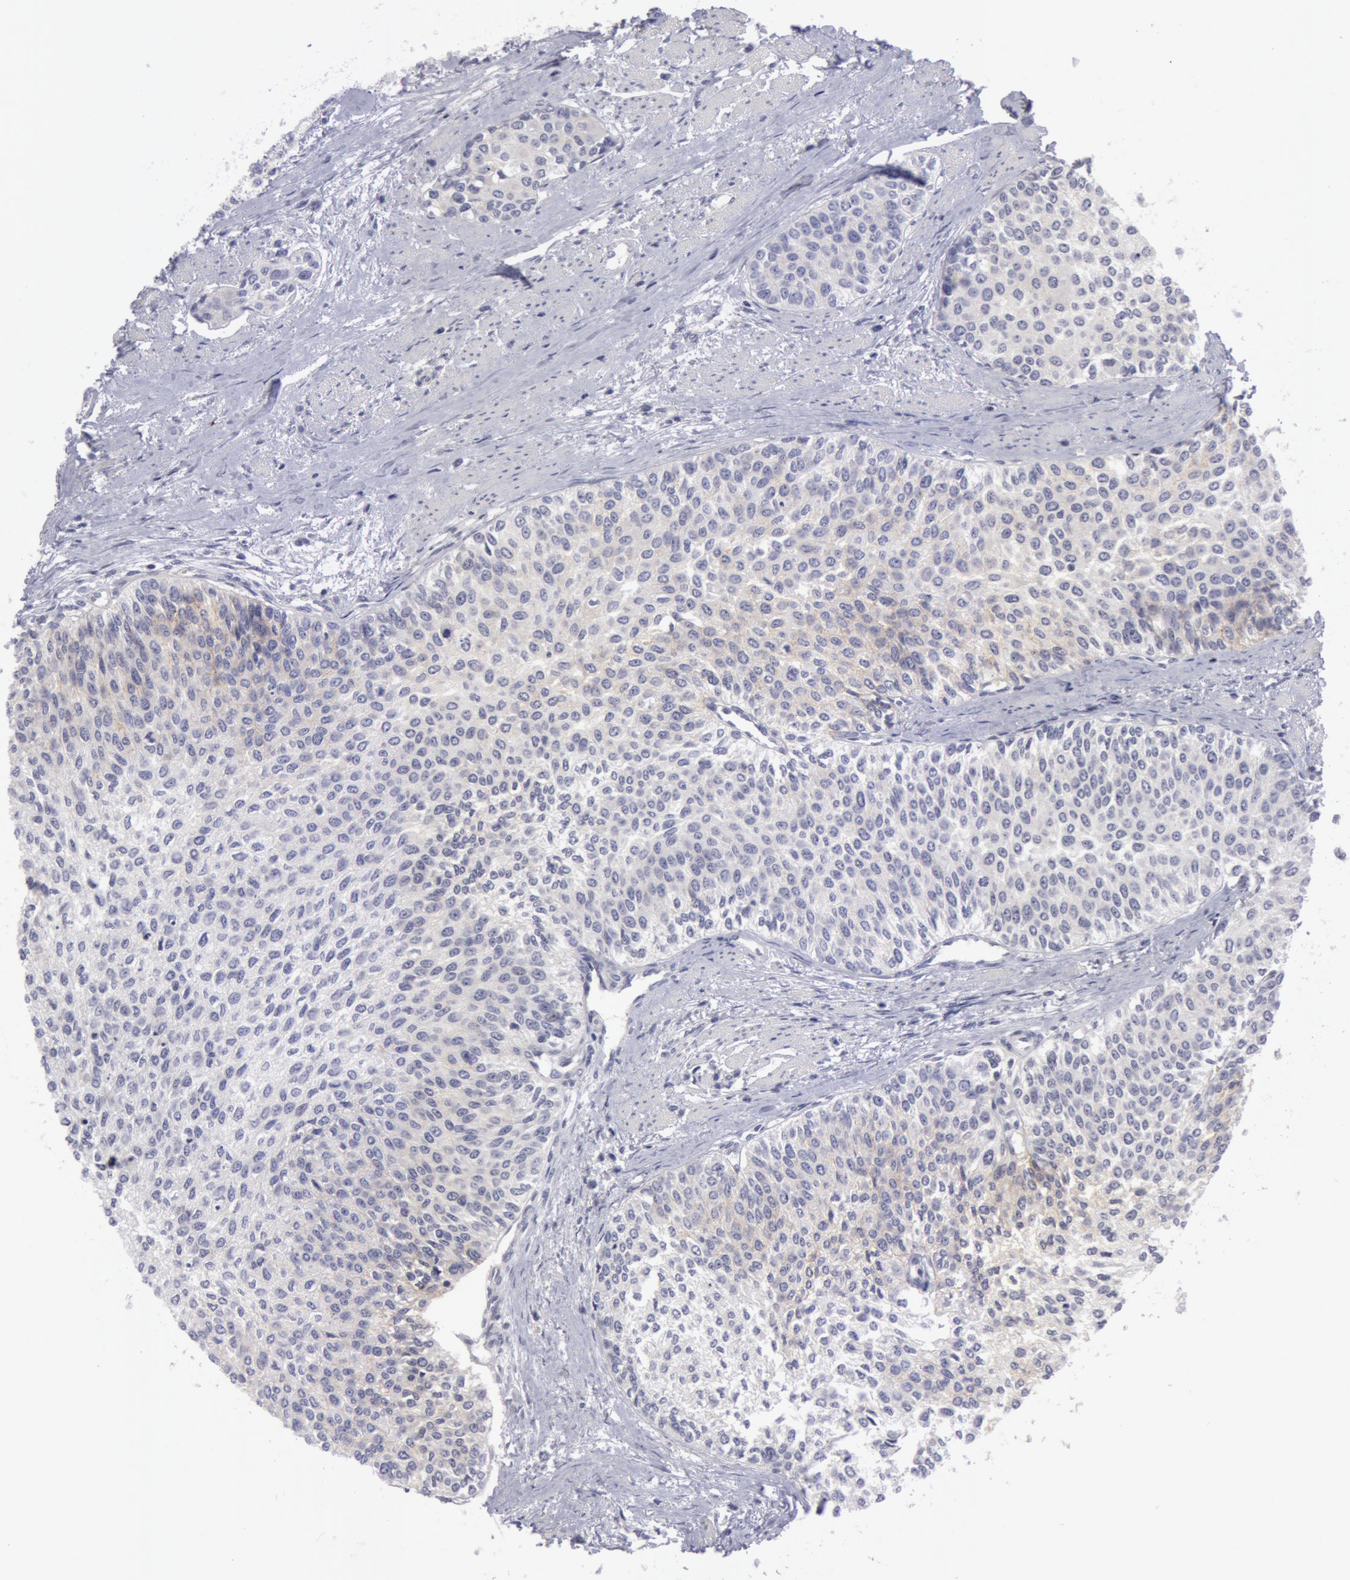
{"staining": {"intensity": "negative", "quantity": "none", "location": "none"}, "tissue": "urothelial cancer", "cell_type": "Tumor cells", "image_type": "cancer", "snomed": [{"axis": "morphology", "description": "Urothelial carcinoma, Low grade"}, {"axis": "topography", "description": "Urinary bladder"}], "caption": "An IHC micrograph of urothelial cancer is shown. There is no staining in tumor cells of urothelial cancer.", "gene": "NLGN4X", "patient": {"sex": "female", "age": 73}}